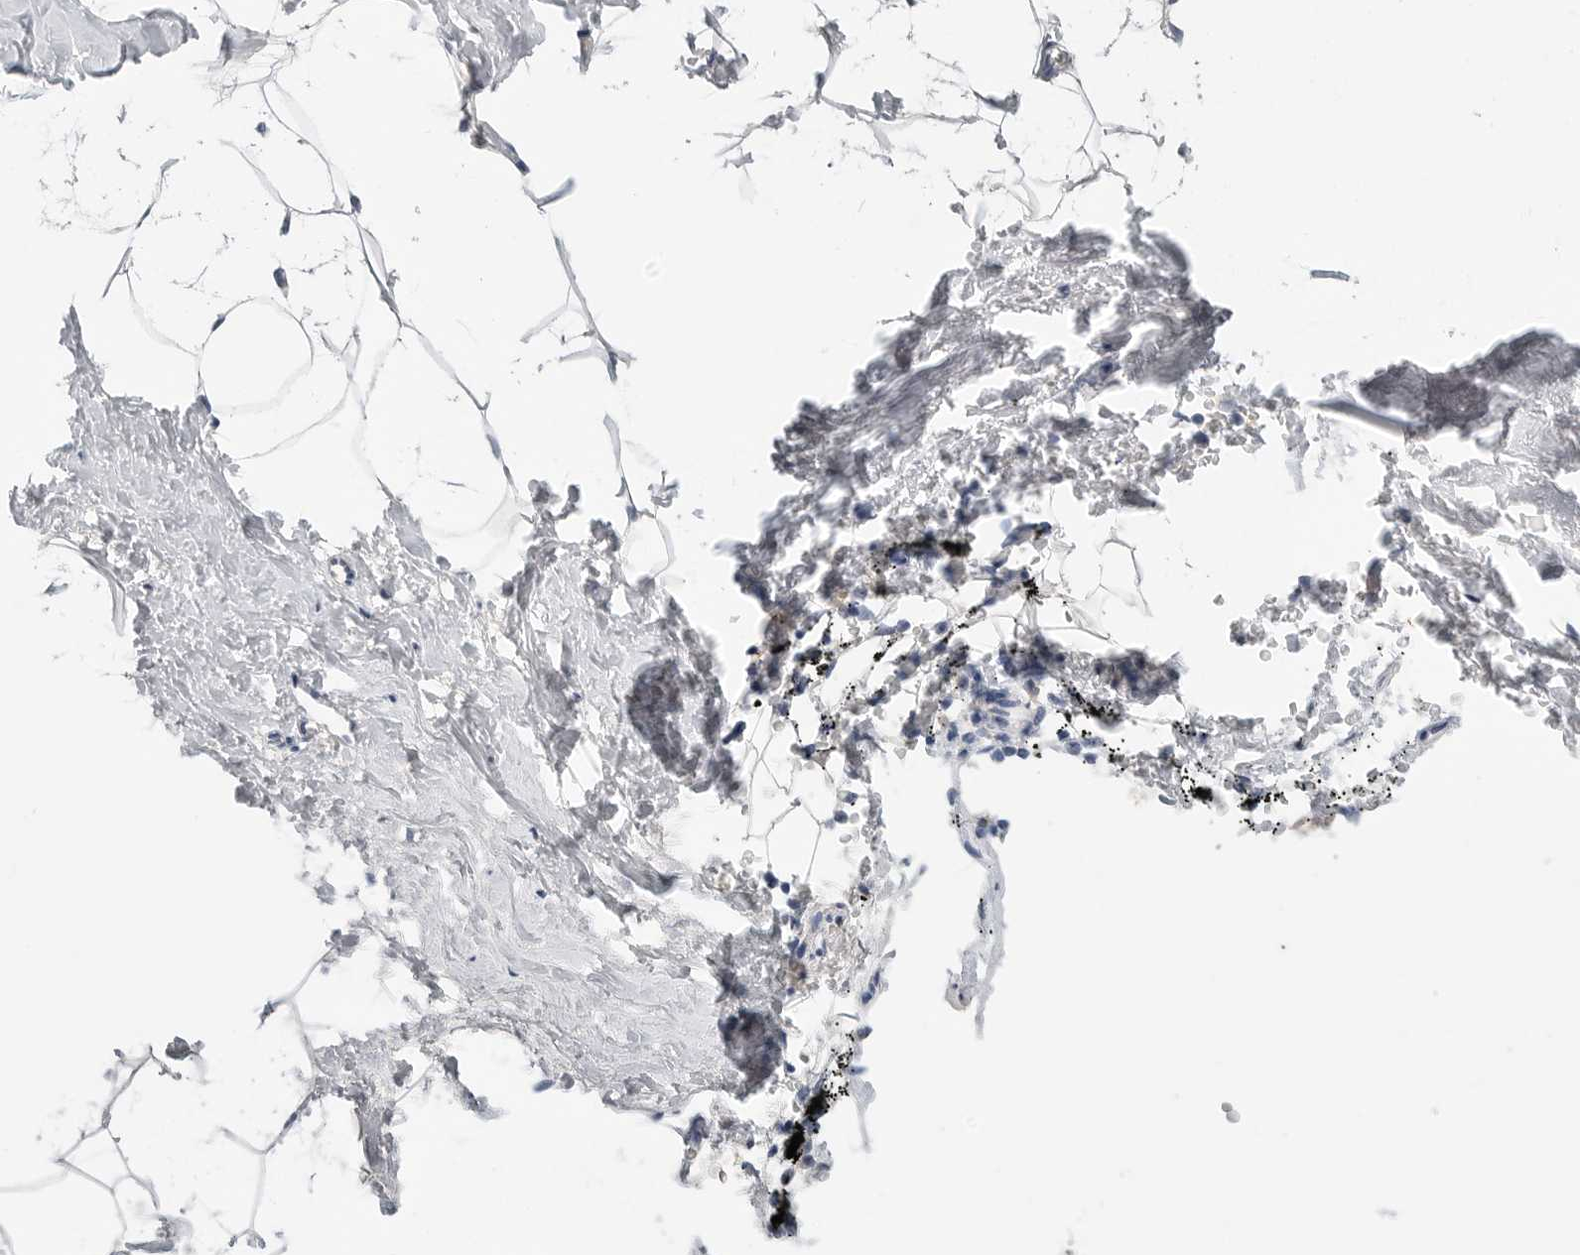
{"staining": {"intensity": "negative", "quantity": "none", "location": "none"}, "tissue": "adipose tissue", "cell_type": "Adipocytes", "image_type": "normal", "snomed": [{"axis": "morphology", "description": "Normal tissue, NOS"}, {"axis": "morphology", "description": "Fibrosis, NOS"}, {"axis": "topography", "description": "Breast"}, {"axis": "topography", "description": "Adipose tissue"}], "caption": "DAB (3,3'-diaminobenzidine) immunohistochemical staining of benign human adipose tissue reveals no significant staining in adipocytes.", "gene": "FABP6", "patient": {"sex": "female", "age": 39}}